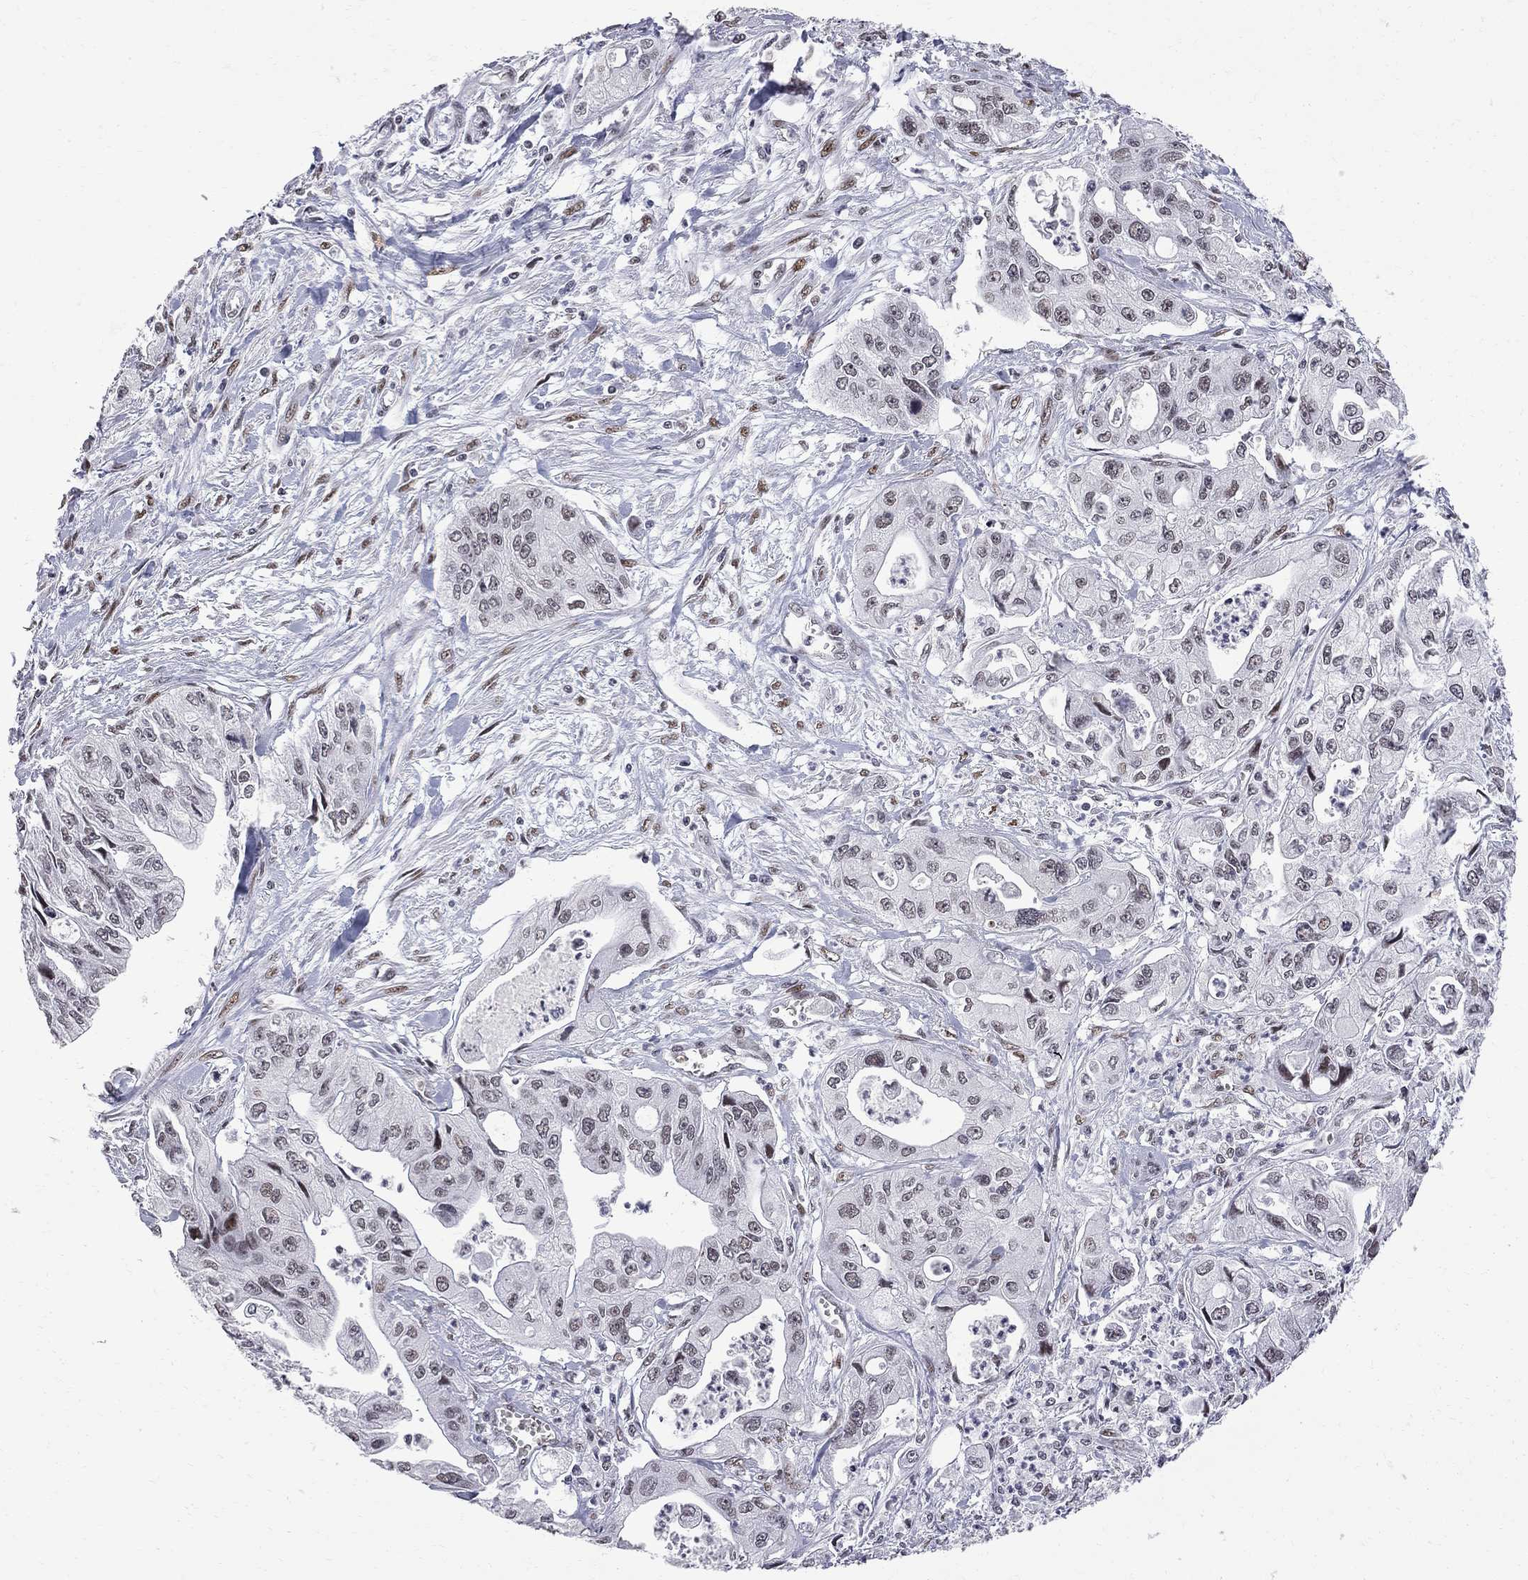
{"staining": {"intensity": "weak", "quantity": "25%-75%", "location": "nuclear"}, "tissue": "pancreatic cancer", "cell_type": "Tumor cells", "image_type": "cancer", "snomed": [{"axis": "morphology", "description": "Adenocarcinoma, NOS"}, {"axis": "topography", "description": "Pancreas"}], "caption": "DAB immunohistochemical staining of human pancreatic cancer reveals weak nuclear protein staining in about 25%-75% of tumor cells.", "gene": "ZBTB47", "patient": {"sex": "male", "age": 70}}